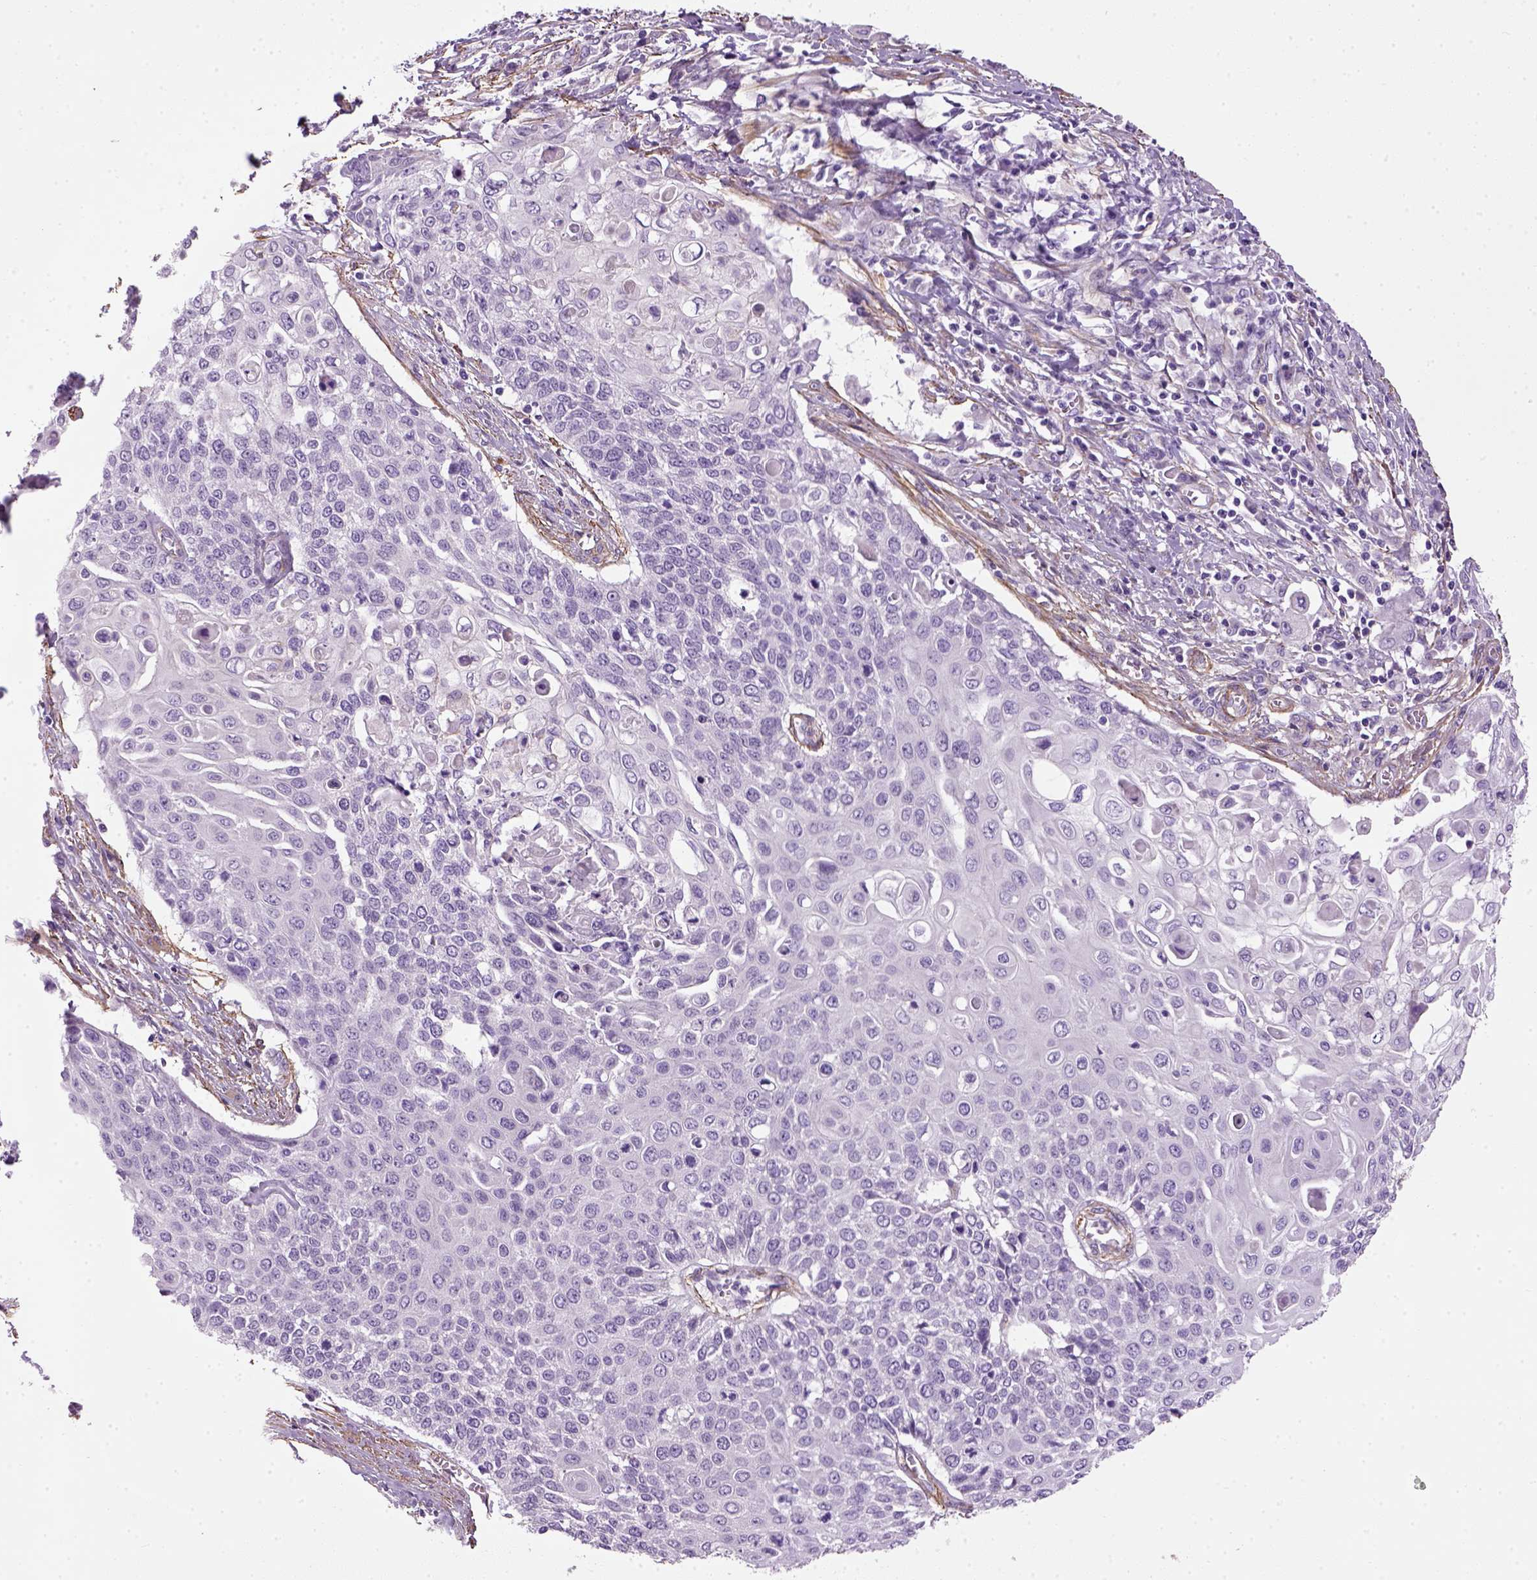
{"staining": {"intensity": "negative", "quantity": "none", "location": "none"}, "tissue": "cervical cancer", "cell_type": "Tumor cells", "image_type": "cancer", "snomed": [{"axis": "morphology", "description": "Squamous cell carcinoma, NOS"}, {"axis": "topography", "description": "Cervix"}], "caption": "Tumor cells show no significant expression in cervical cancer.", "gene": "FAM161A", "patient": {"sex": "female", "age": 39}}